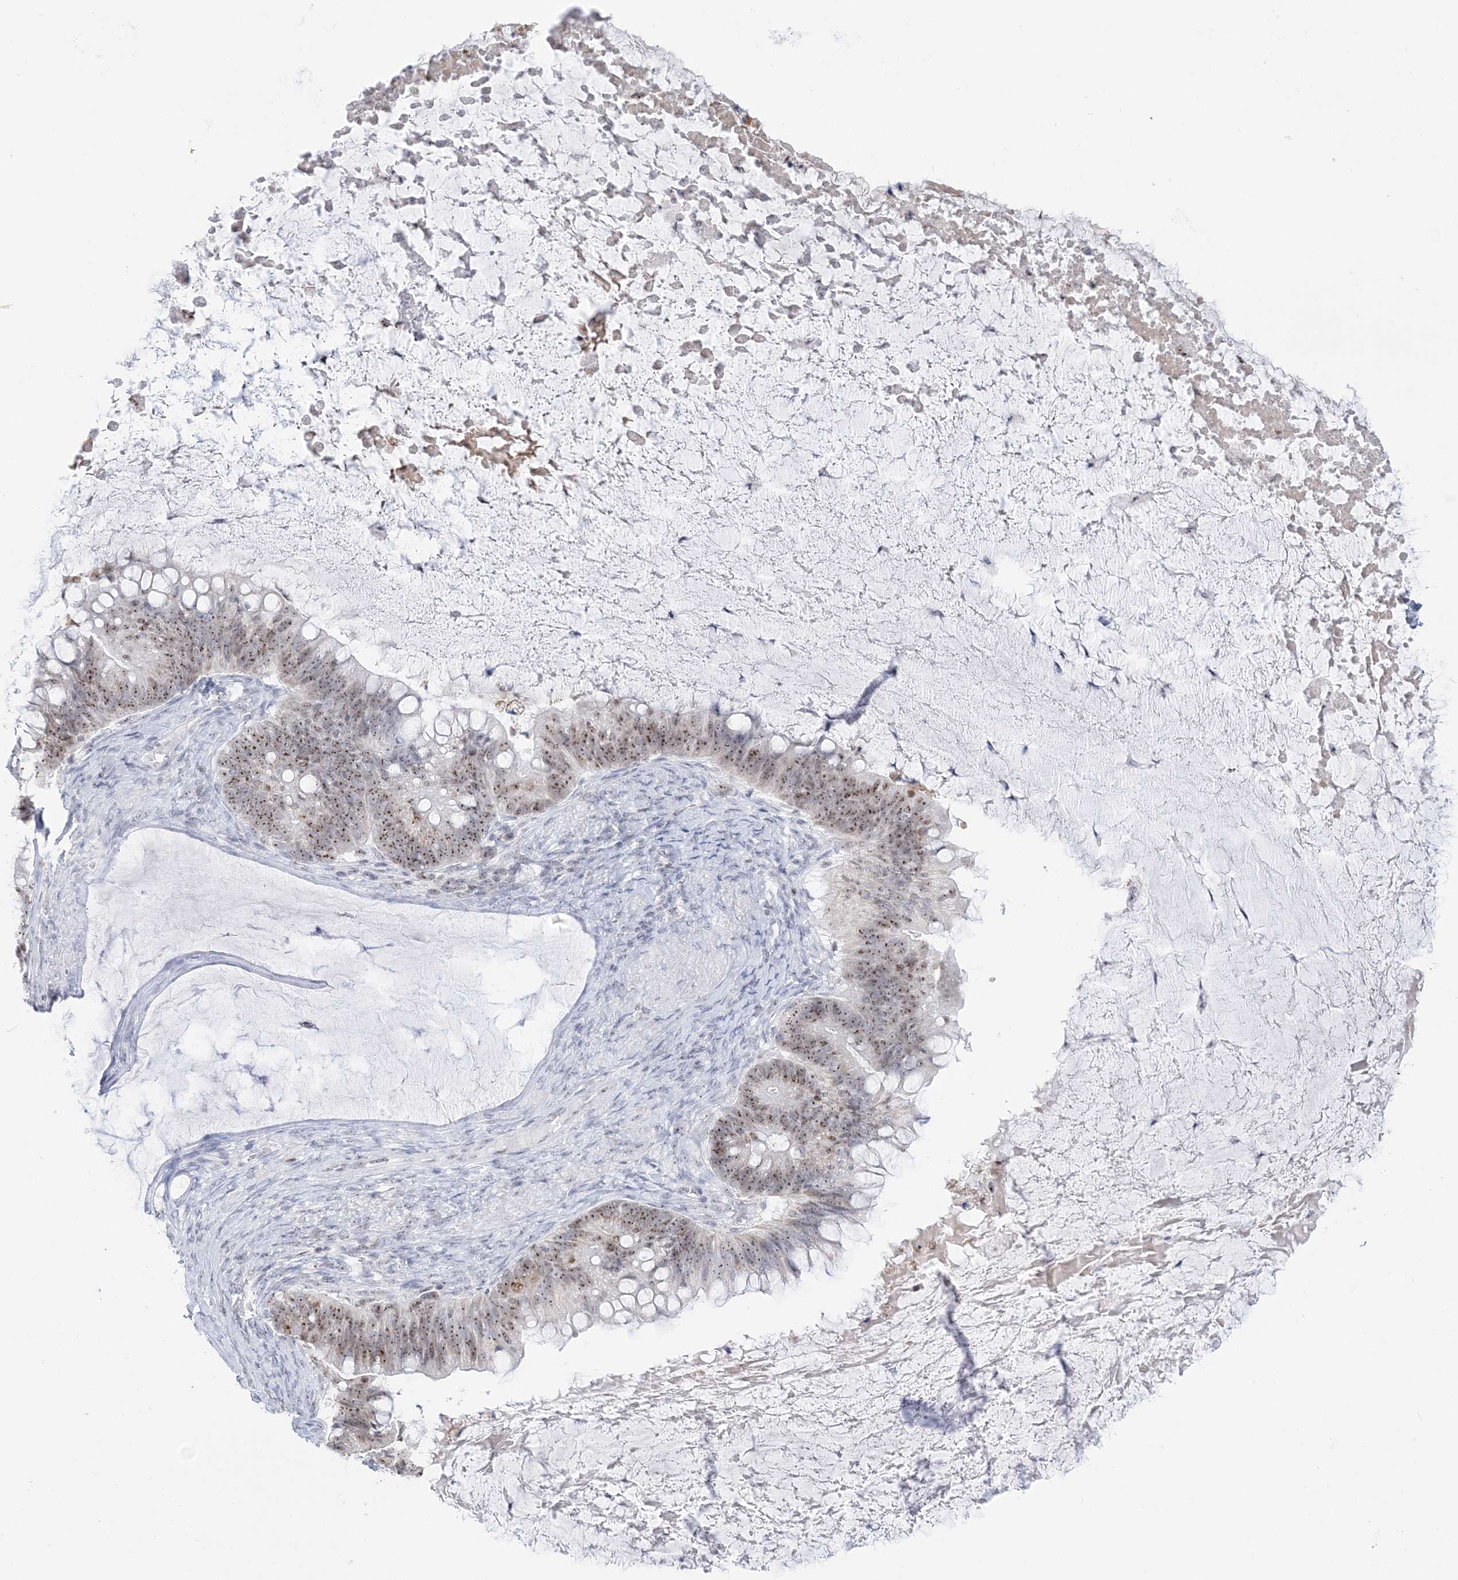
{"staining": {"intensity": "moderate", "quantity": ">75%", "location": "nuclear"}, "tissue": "ovarian cancer", "cell_type": "Tumor cells", "image_type": "cancer", "snomed": [{"axis": "morphology", "description": "Cystadenocarcinoma, mucinous, NOS"}, {"axis": "topography", "description": "Ovary"}], "caption": "High-magnification brightfield microscopy of mucinous cystadenocarcinoma (ovarian) stained with DAB (3,3'-diaminobenzidine) (brown) and counterstained with hematoxylin (blue). tumor cells exhibit moderate nuclear expression is seen in approximately>75% of cells.", "gene": "DDX21", "patient": {"sex": "female", "age": 61}}